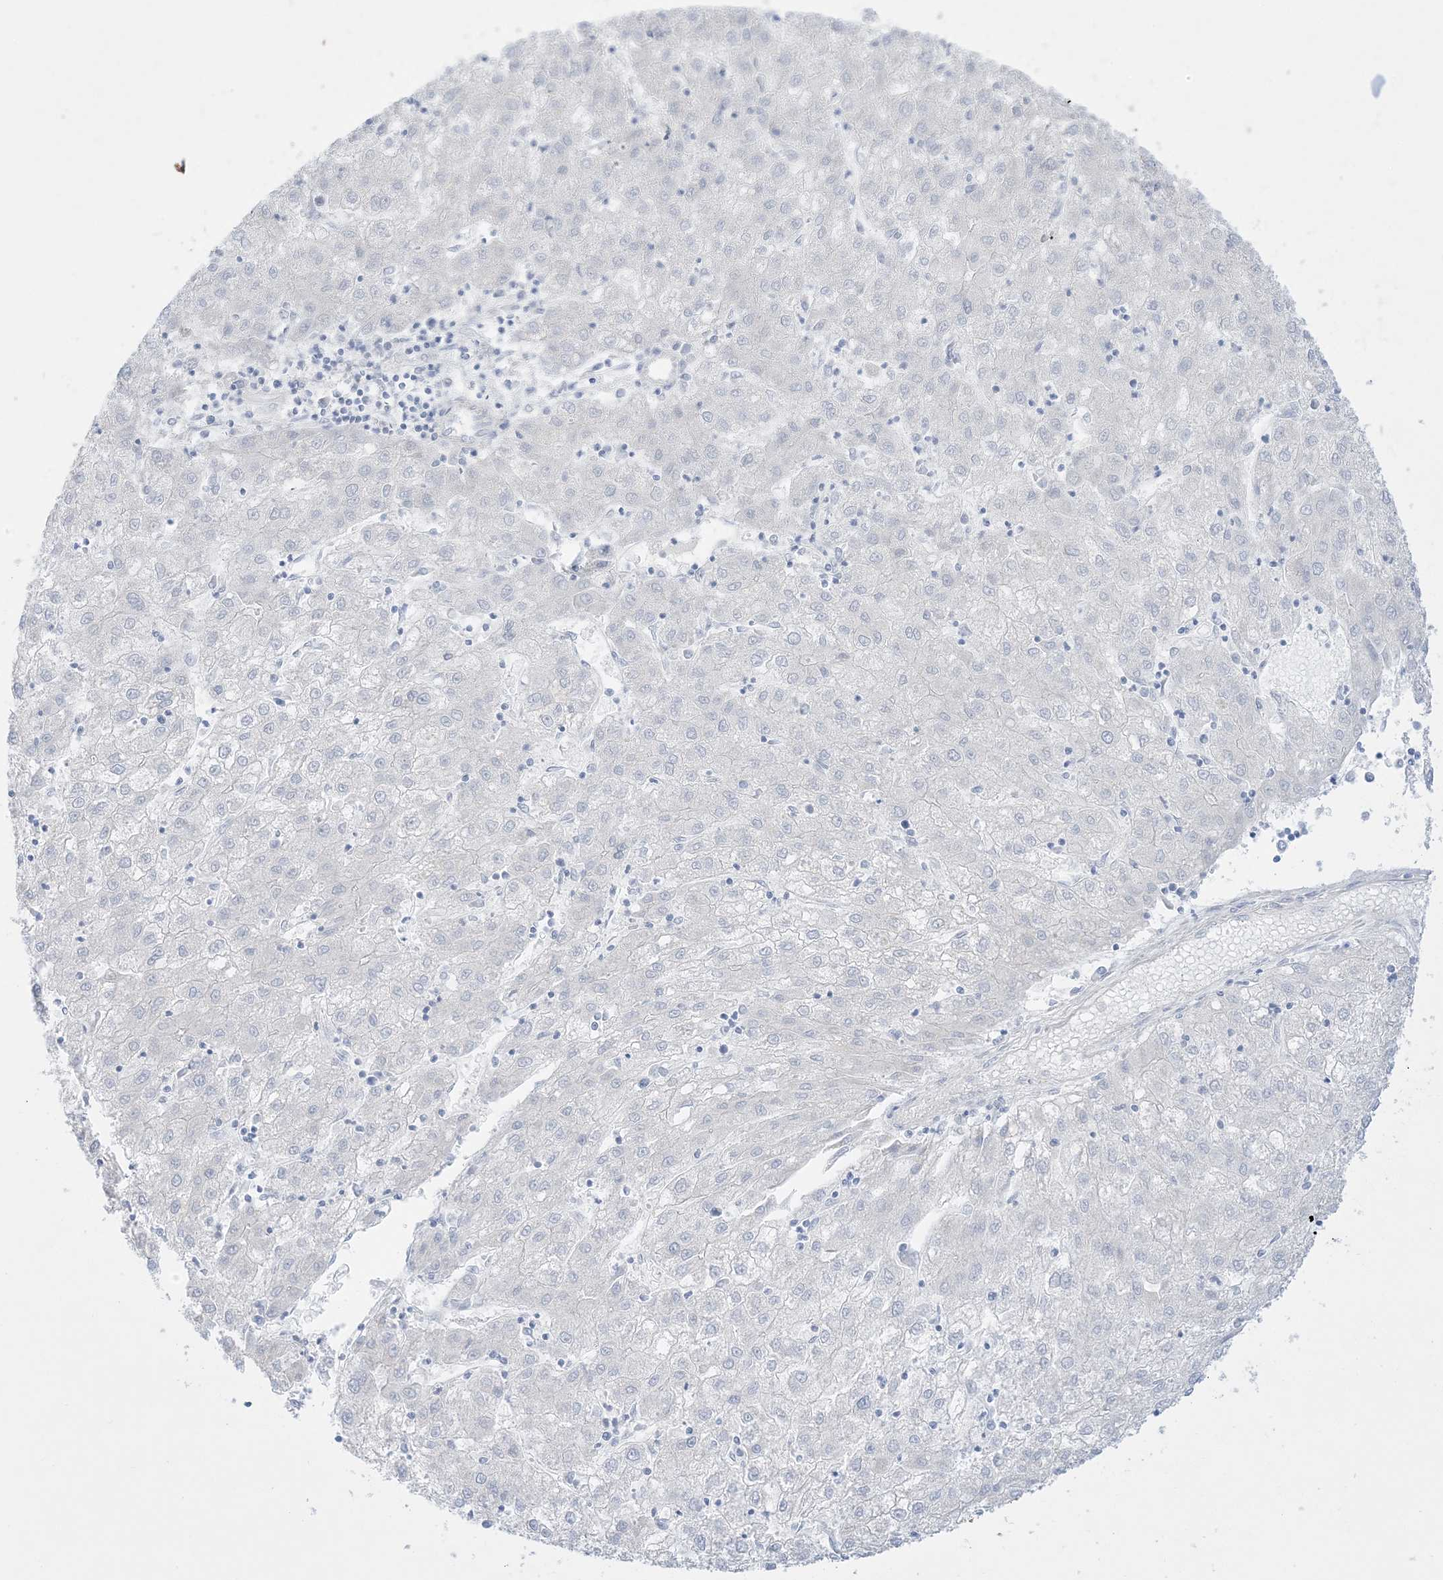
{"staining": {"intensity": "negative", "quantity": "none", "location": "none"}, "tissue": "liver cancer", "cell_type": "Tumor cells", "image_type": "cancer", "snomed": [{"axis": "morphology", "description": "Carcinoma, Hepatocellular, NOS"}, {"axis": "topography", "description": "Liver"}], "caption": "Immunohistochemistry (IHC) histopathology image of human liver cancer (hepatocellular carcinoma) stained for a protein (brown), which reveals no positivity in tumor cells.", "gene": "MRPS36", "patient": {"sex": "male", "age": 72}}